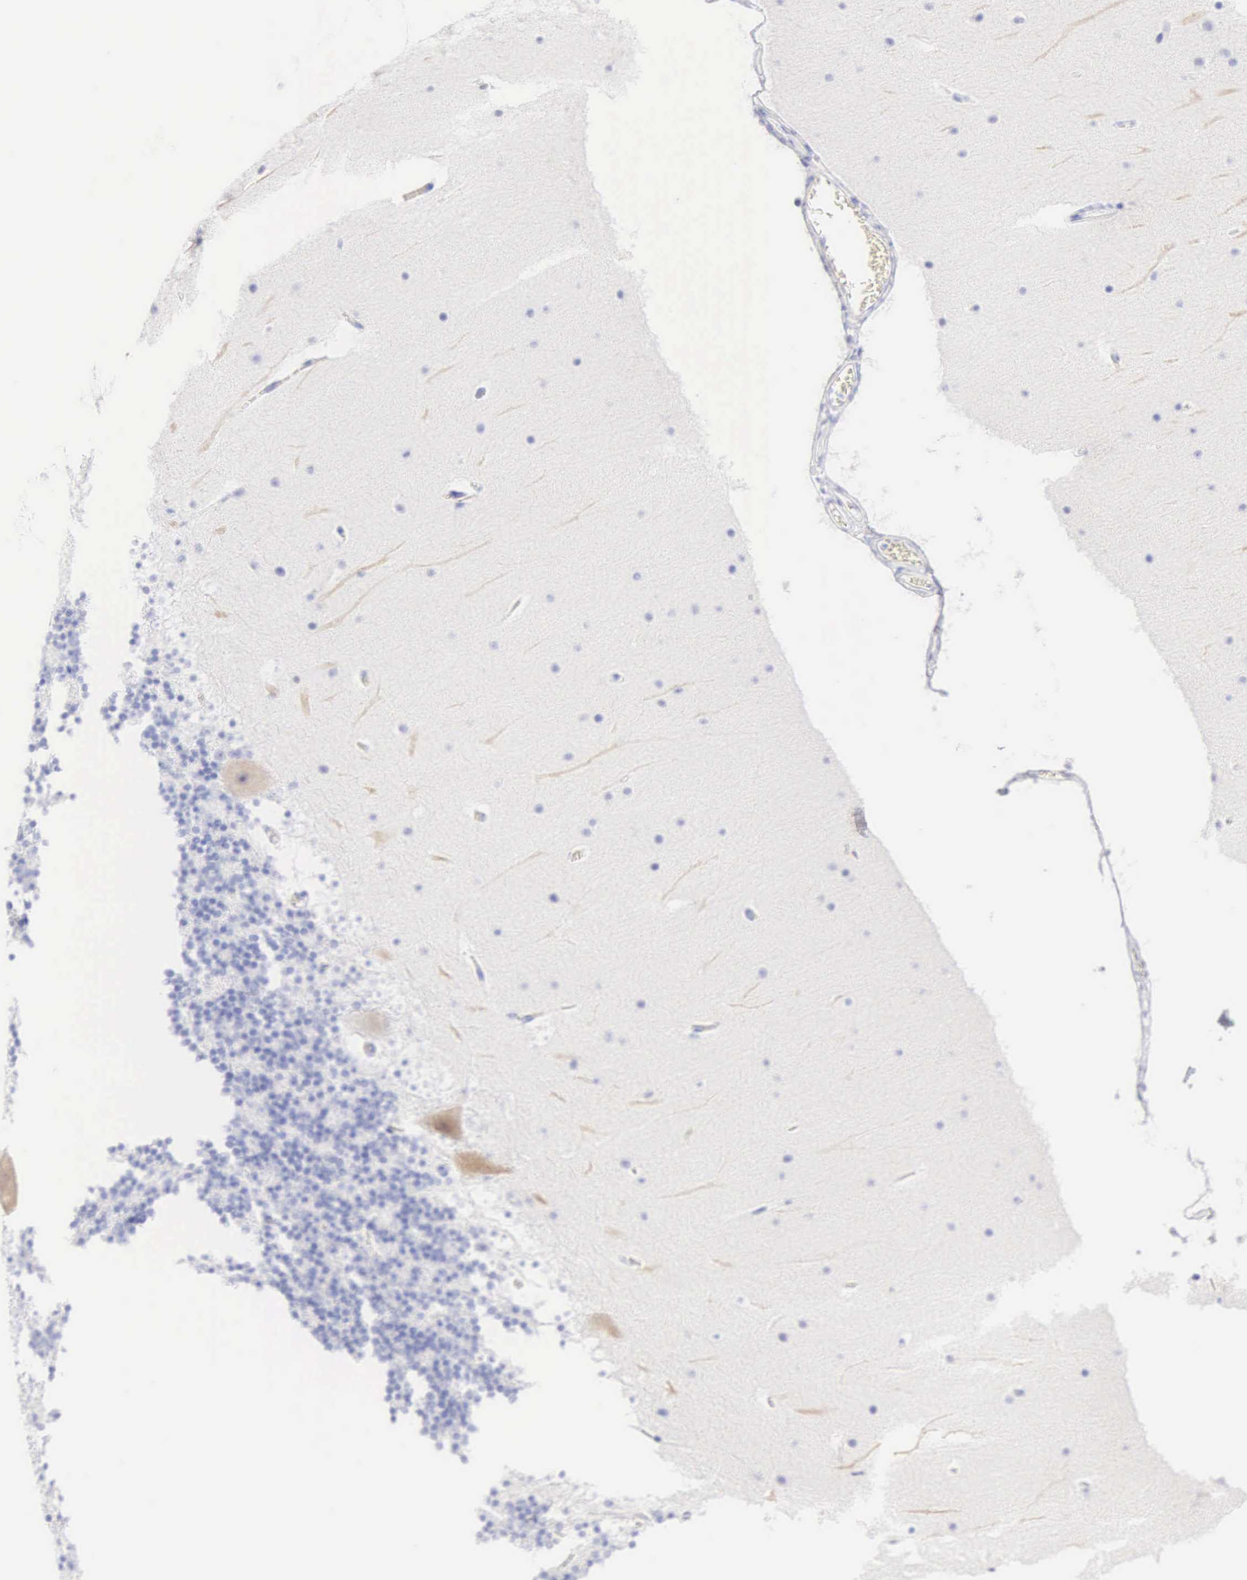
{"staining": {"intensity": "negative", "quantity": "none", "location": "none"}, "tissue": "cerebellum", "cell_type": "Cells in granular layer", "image_type": "normal", "snomed": [{"axis": "morphology", "description": "Normal tissue, NOS"}, {"axis": "topography", "description": "Cerebellum"}], "caption": "Micrograph shows no protein staining in cells in granular layer of normal cerebellum.", "gene": "CDKN2A", "patient": {"sex": "male", "age": 45}}